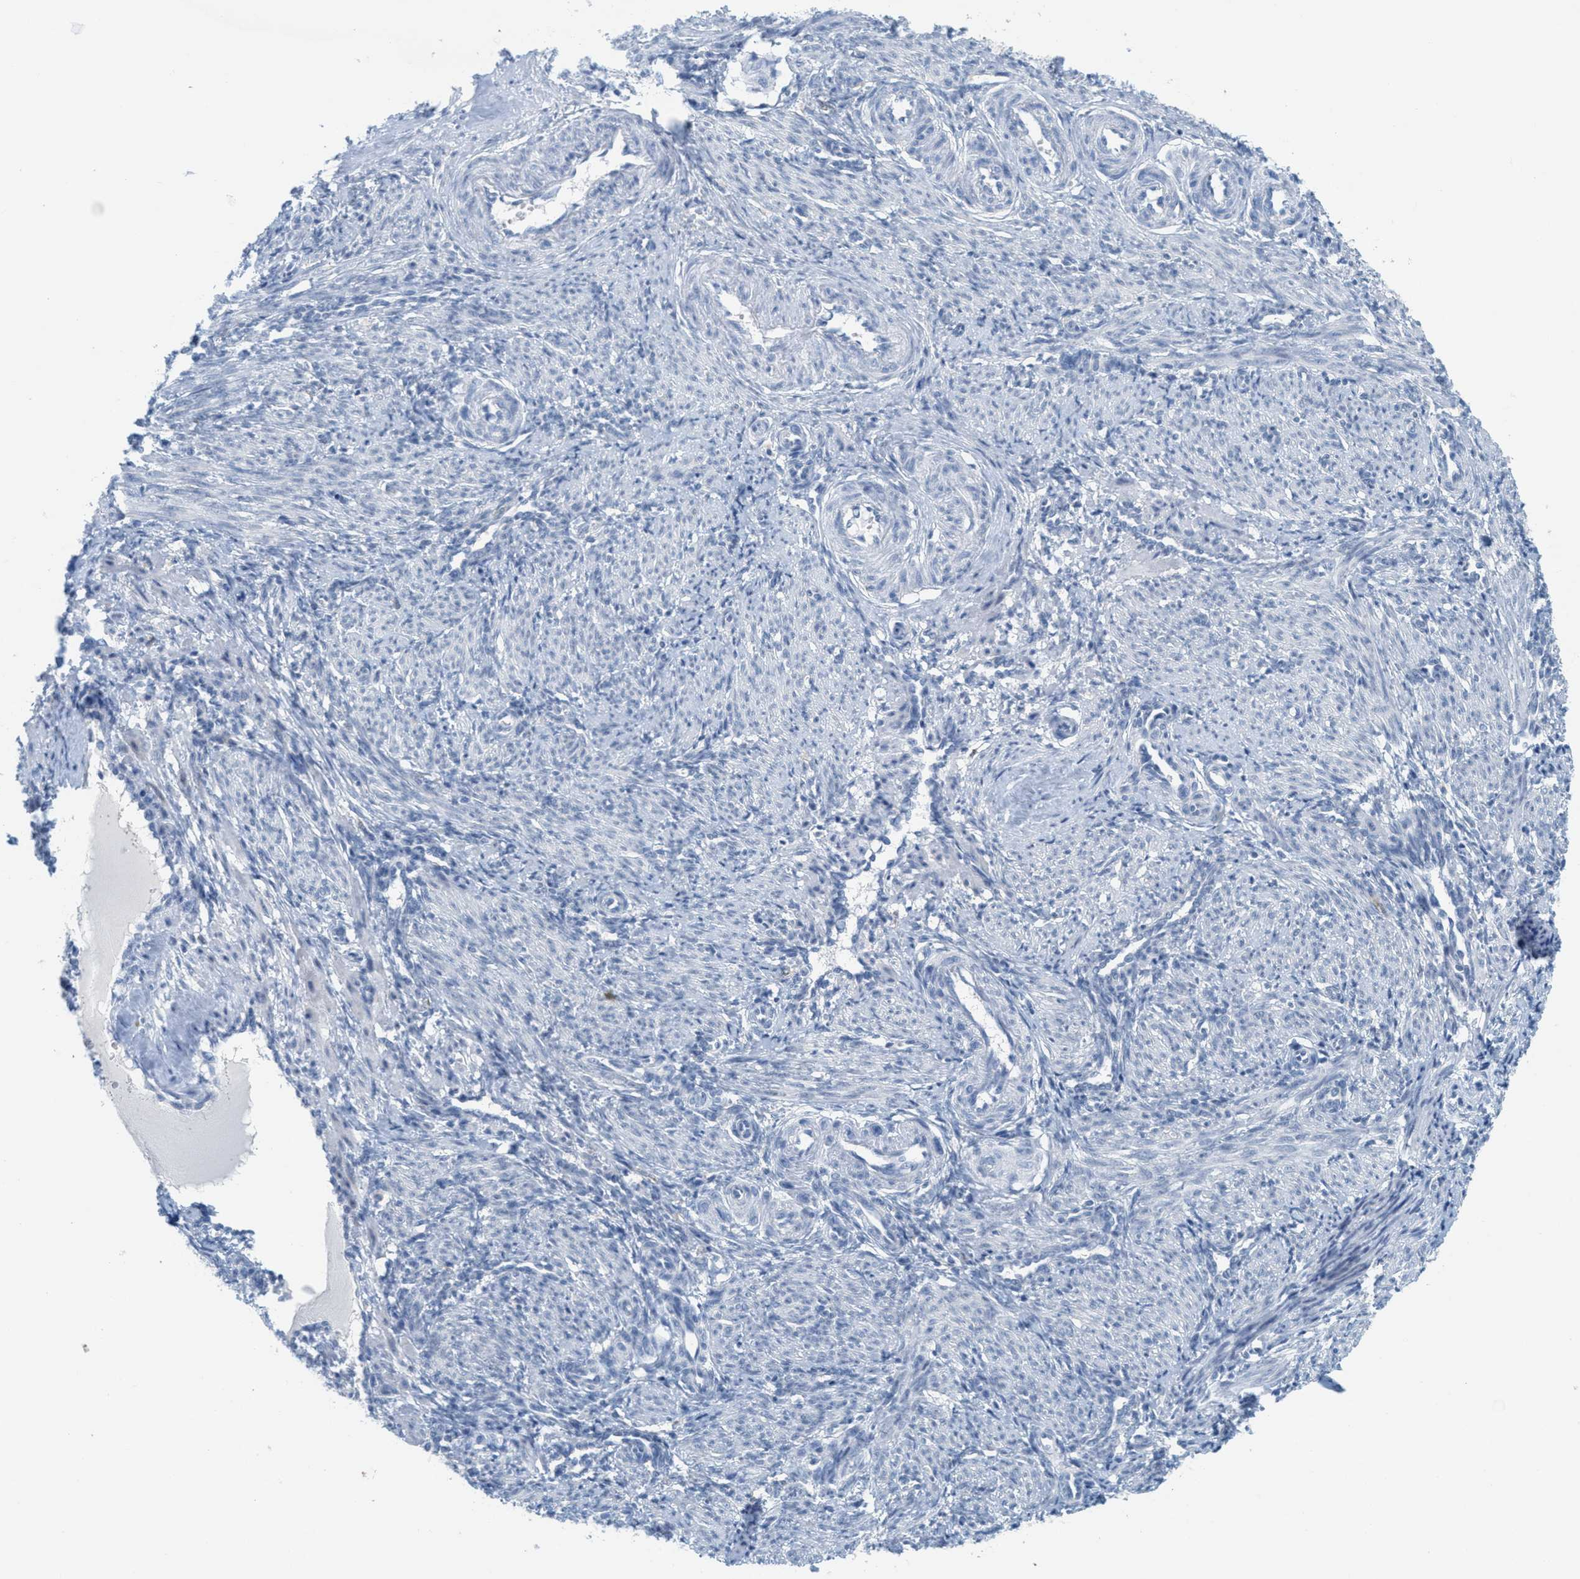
{"staining": {"intensity": "negative", "quantity": "none", "location": "none"}, "tissue": "smooth muscle", "cell_type": "Smooth muscle cells", "image_type": "normal", "snomed": [{"axis": "morphology", "description": "Normal tissue, NOS"}, {"axis": "topography", "description": "Endometrium"}], "caption": "Human smooth muscle stained for a protein using IHC shows no positivity in smooth muscle cells.", "gene": "TEX264", "patient": {"sex": "female", "age": 33}}